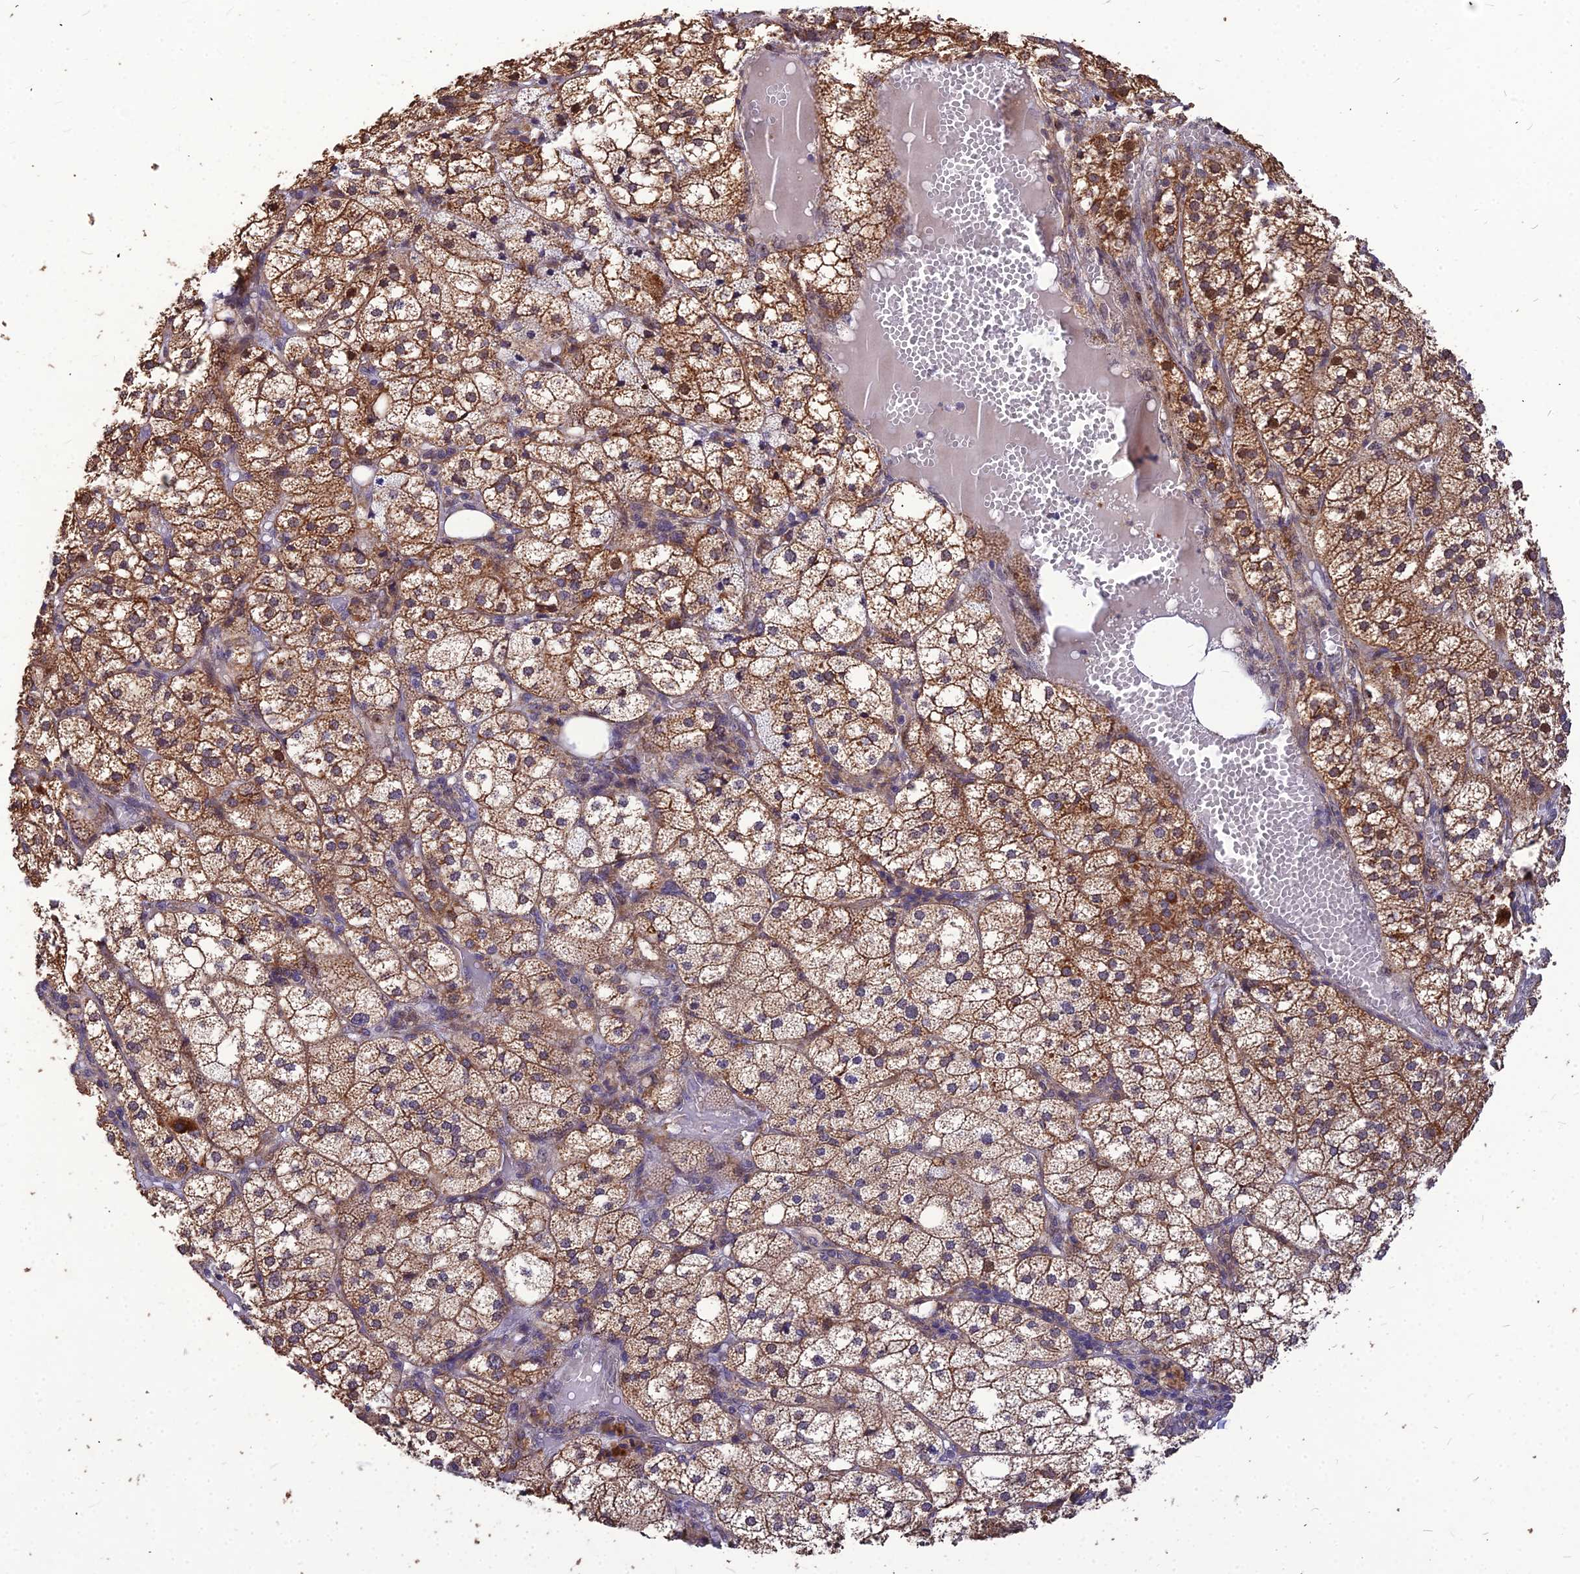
{"staining": {"intensity": "moderate", "quantity": ">75%", "location": "cytoplasmic/membranous"}, "tissue": "adrenal gland", "cell_type": "Glandular cells", "image_type": "normal", "snomed": [{"axis": "morphology", "description": "Normal tissue, NOS"}, {"axis": "topography", "description": "Adrenal gland"}], "caption": "Immunohistochemical staining of unremarkable human adrenal gland displays >75% levels of moderate cytoplasmic/membranous protein staining in about >75% of glandular cells. Using DAB (brown) and hematoxylin (blue) stains, captured at high magnification using brightfield microscopy.", "gene": "LEKR1", "patient": {"sex": "female", "age": 61}}